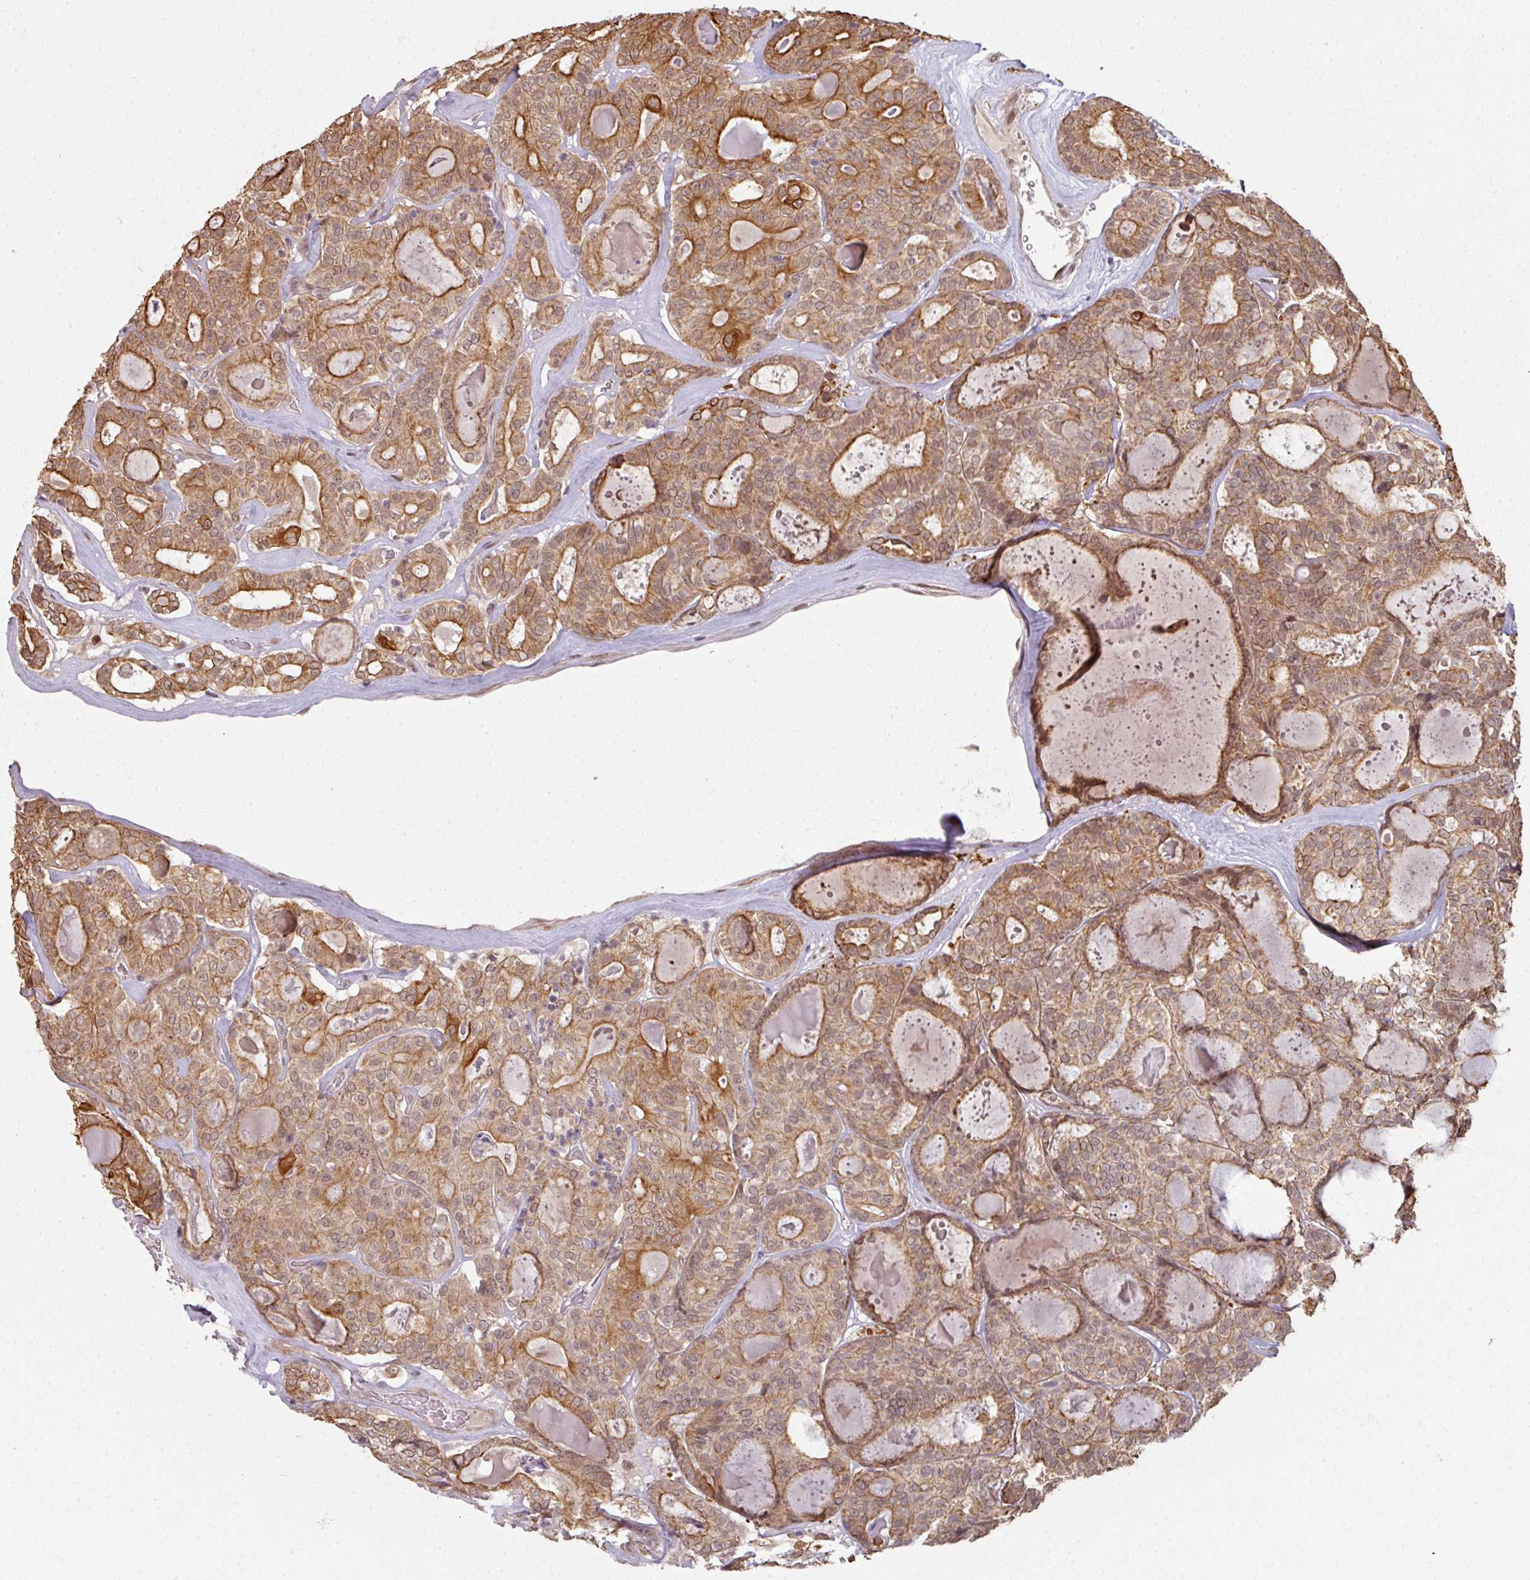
{"staining": {"intensity": "moderate", "quantity": ">75%", "location": "cytoplasmic/membranous,nuclear"}, "tissue": "thyroid cancer", "cell_type": "Tumor cells", "image_type": "cancer", "snomed": [{"axis": "morphology", "description": "Papillary adenocarcinoma, NOS"}, {"axis": "topography", "description": "Thyroid gland"}], "caption": "A high-resolution image shows IHC staining of thyroid papillary adenocarcinoma, which exhibits moderate cytoplasmic/membranous and nuclear staining in approximately >75% of tumor cells.", "gene": "GTF2H3", "patient": {"sex": "female", "age": 72}}